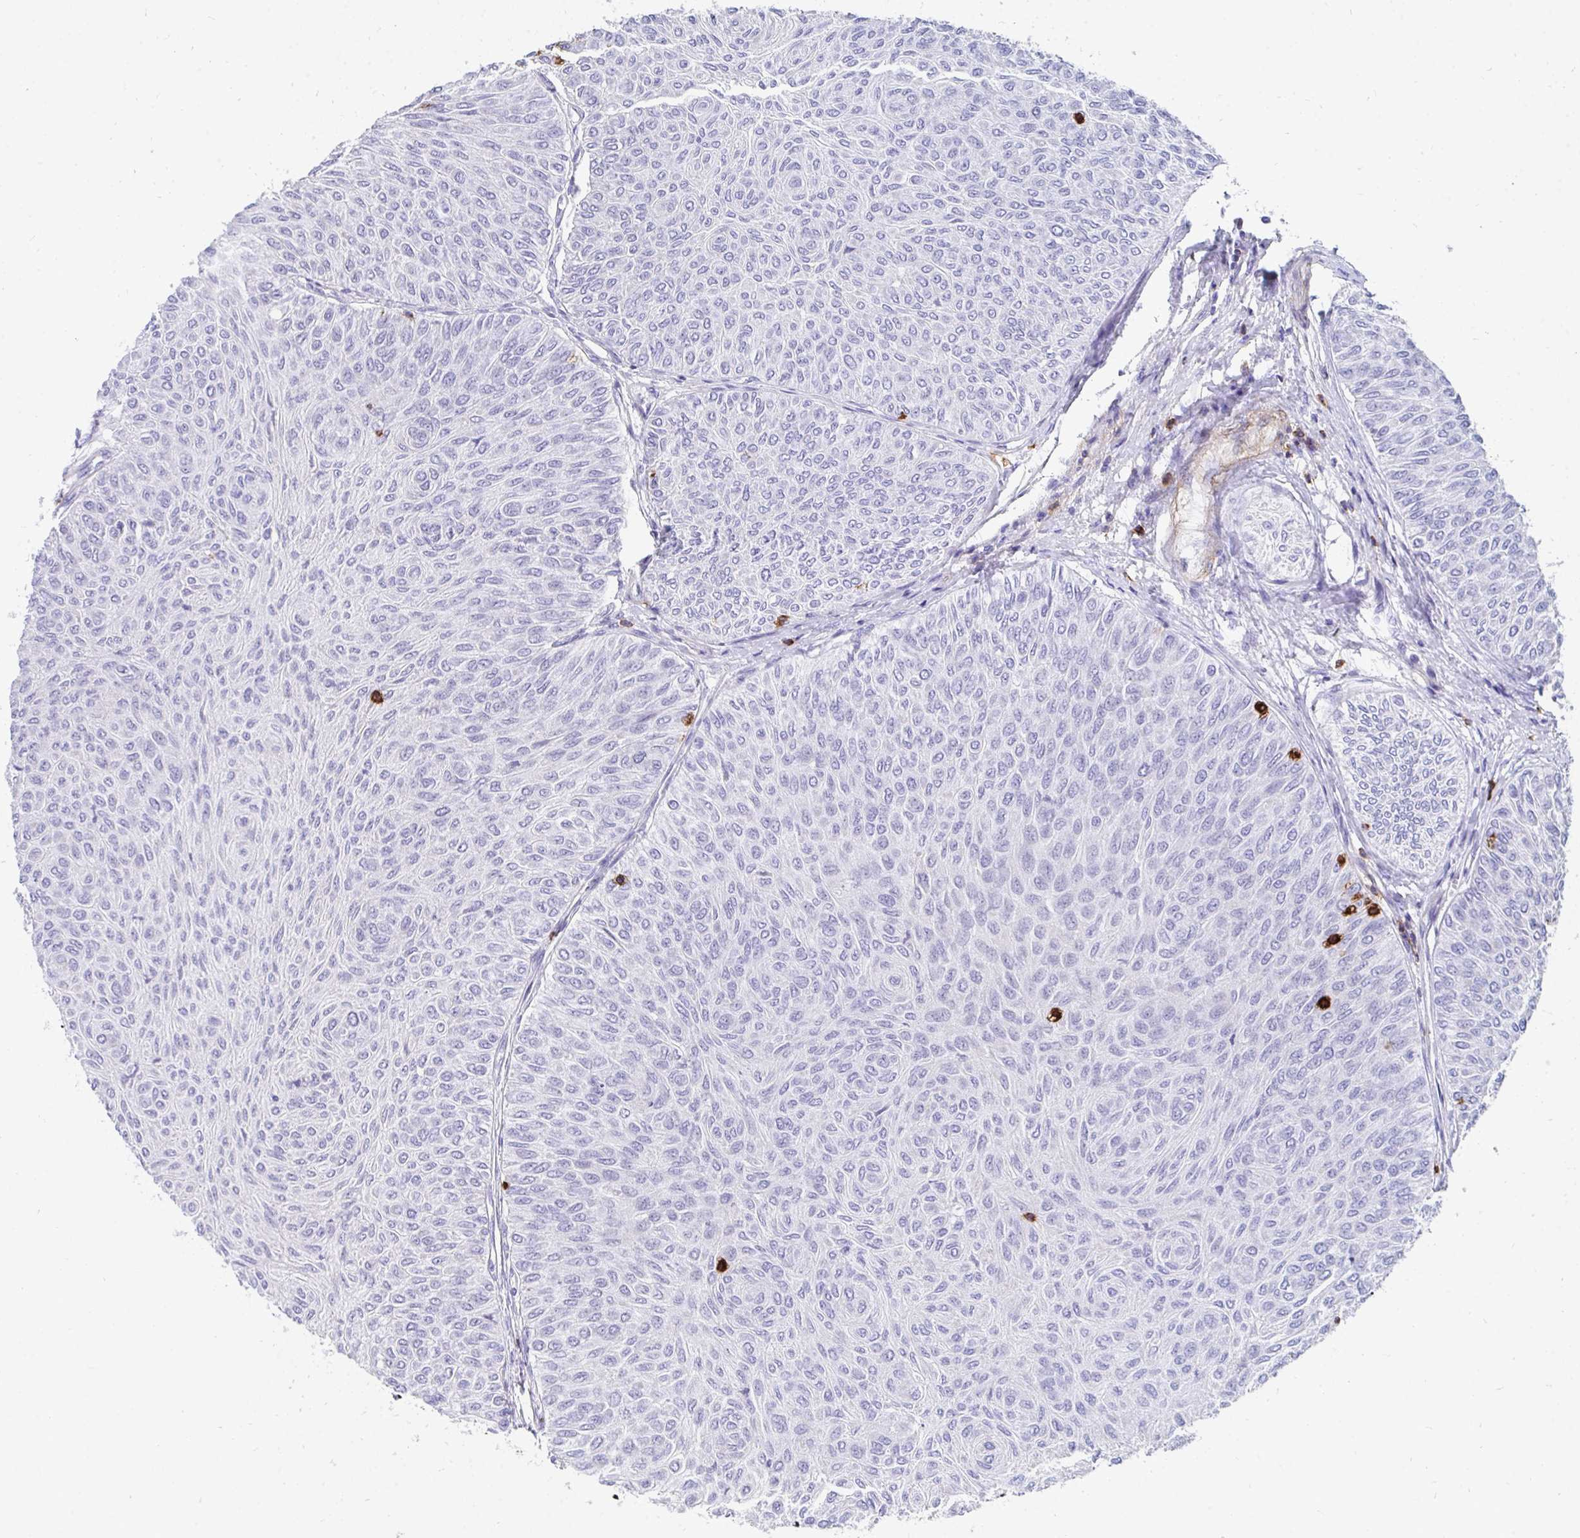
{"staining": {"intensity": "negative", "quantity": "none", "location": "none"}, "tissue": "urothelial cancer", "cell_type": "Tumor cells", "image_type": "cancer", "snomed": [{"axis": "morphology", "description": "Urothelial carcinoma, Low grade"}, {"axis": "topography", "description": "Urinary bladder"}], "caption": "Protein analysis of urothelial cancer exhibits no significant positivity in tumor cells. (DAB (3,3'-diaminobenzidine) IHC, high magnification).", "gene": "CD7", "patient": {"sex": "male", "age": 78}}